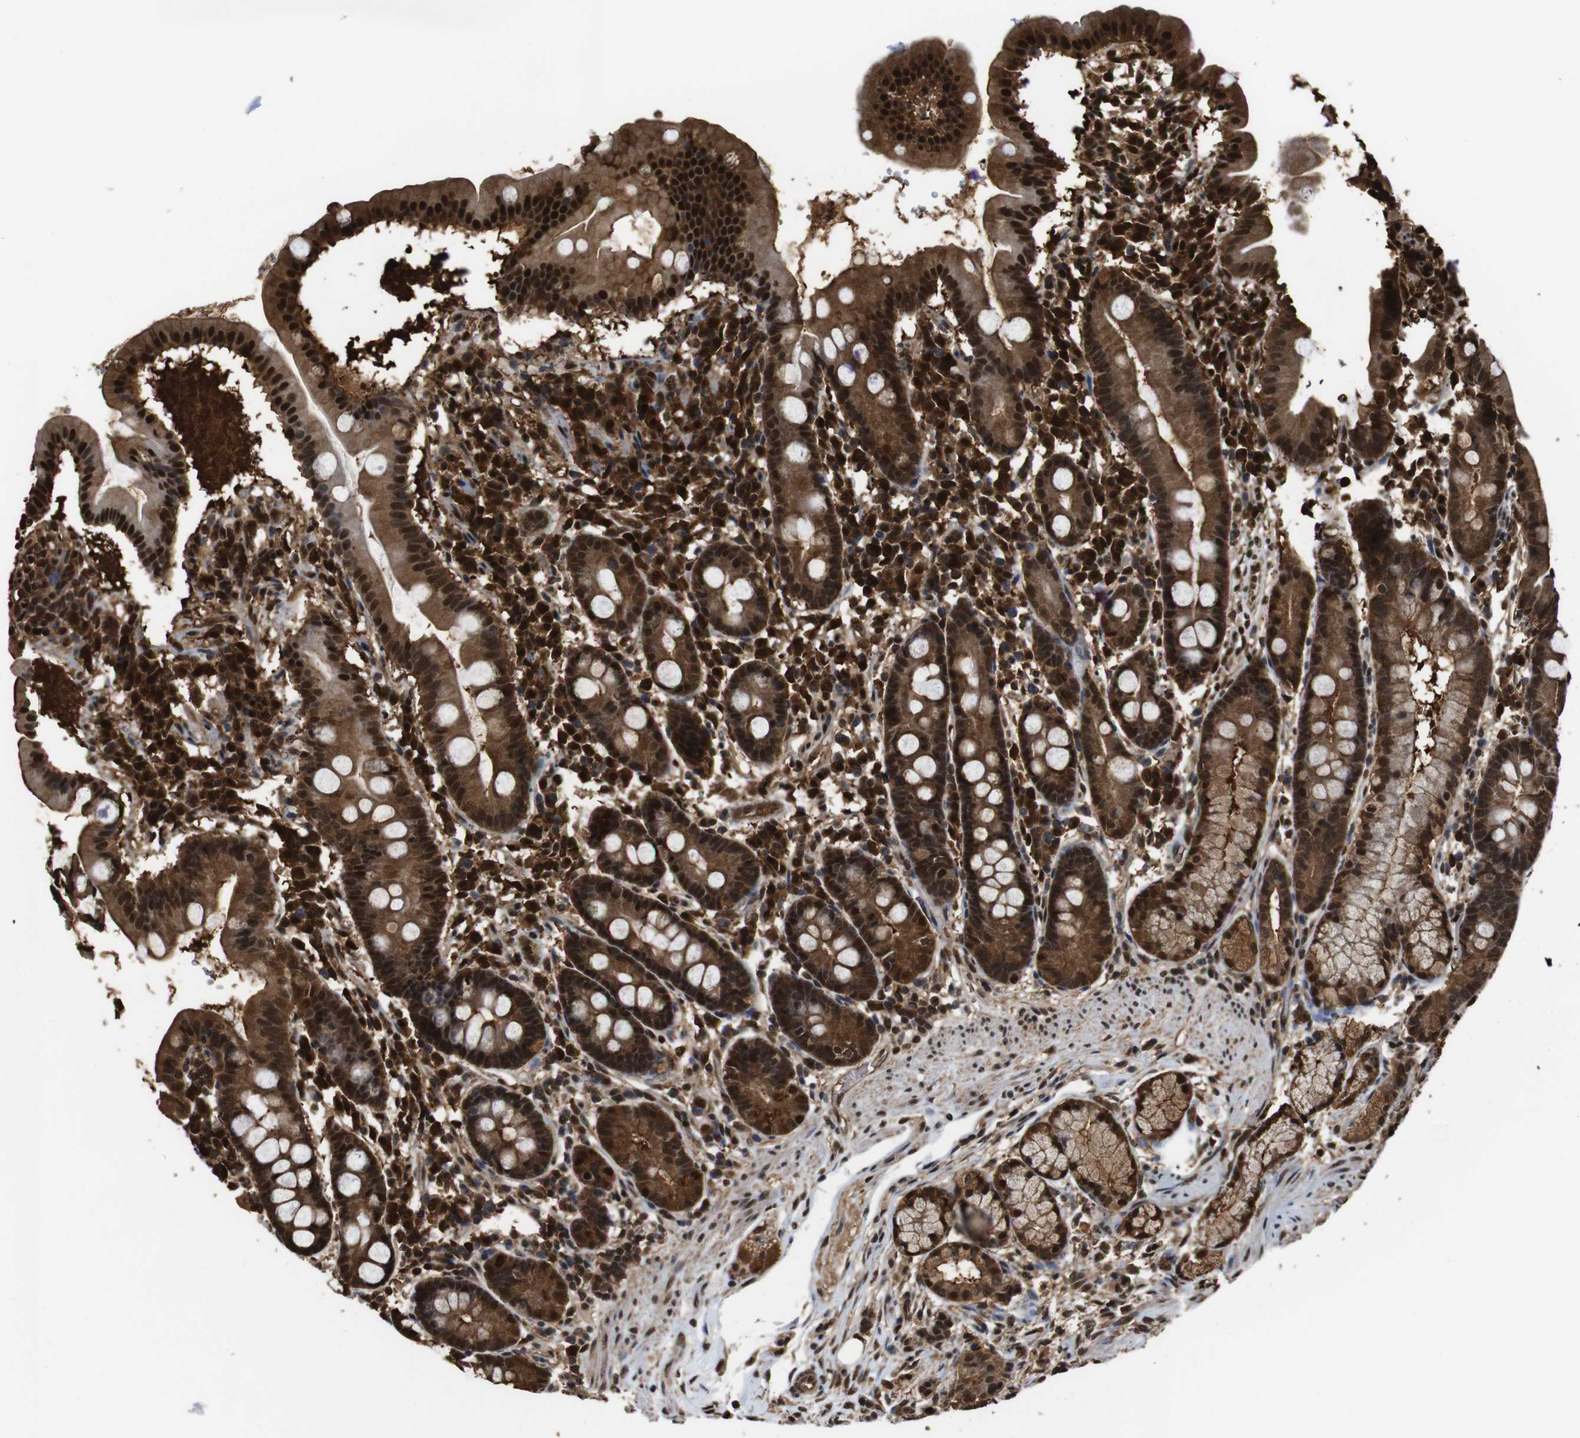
{"staining": {"intensity": "moderate", "quantity": ">75%", "location": "cytoplasmic/membranous,nuclear"}, "tissue": "duodenum", "cell_type": "Glandular cells", "image_type": "normal", "snomed": [{"axis": "morphology", "description": "Normal tissue, NOS"}, {"axis": "topography", "description": "Duodenum"}], "caption": "A medium amount of moderate cytoplasmic/membranous,nuclear staining is appreciated in approximately >75% of glandular cells in unremarkable duodenum. Nuclei are stained in blue.", "gene": "VCP", "patient": {"sex": "male", "age": 50}}